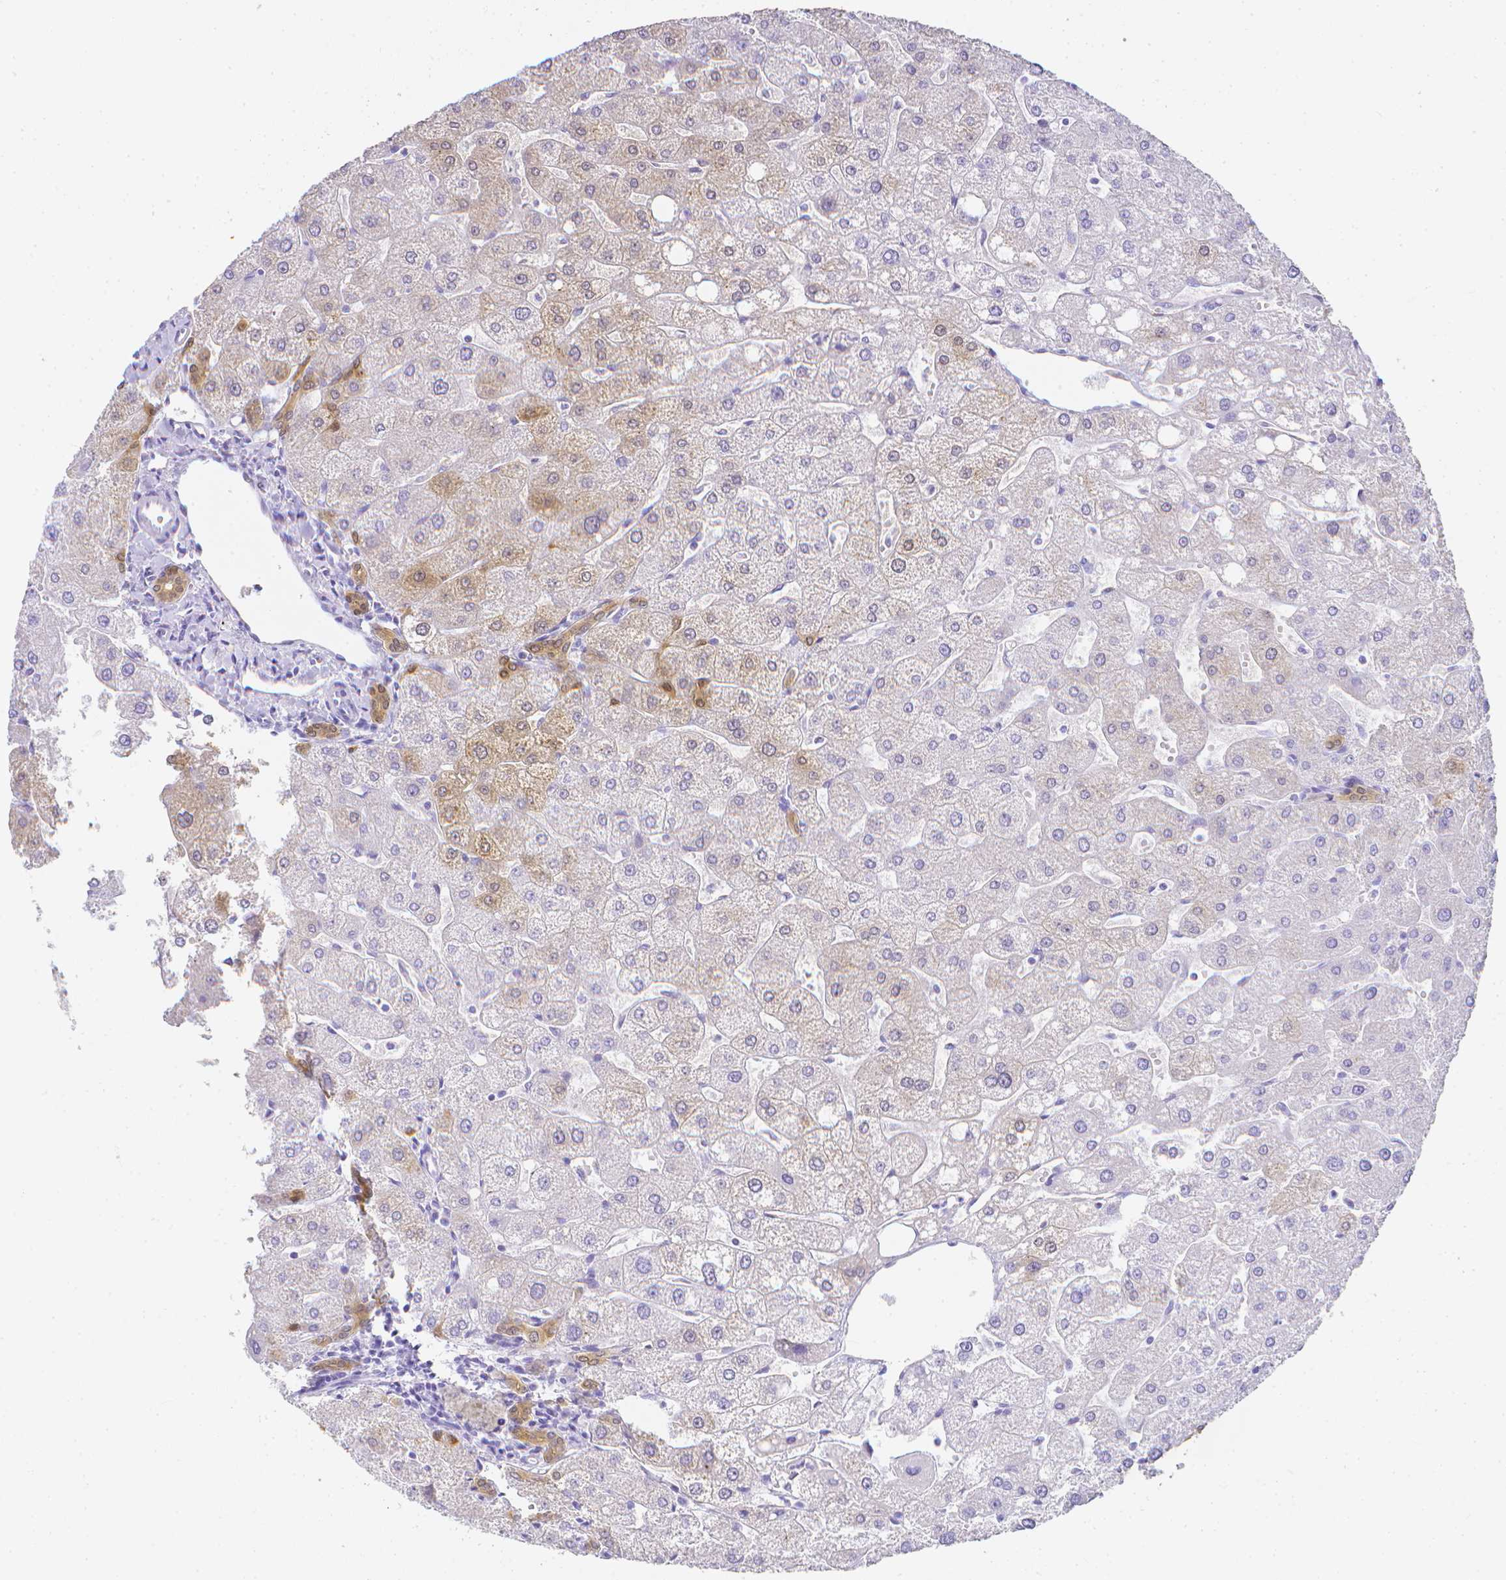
{"staining": {"intensity": "weak", "quantity": ">75%", "location": "cytoplasmic/membranous,nuclear"}, "tissue": "liver", "cell_type": "Cholangiocytes", "image_type": "normal", "snomed": [{"axis": "morphology", "description": "Normal tissue, NOS"}, {"axis": "topography", "description": "Liver"}], "caption": "Immunohistochemical staining of normal liver demonstrates weak cytoplasmic/membranous,nuclear protein expression in approximately >75% of cholangiocytes.", "gene": "LGALS4", "patient": {"sex": "male", "age": 67}}